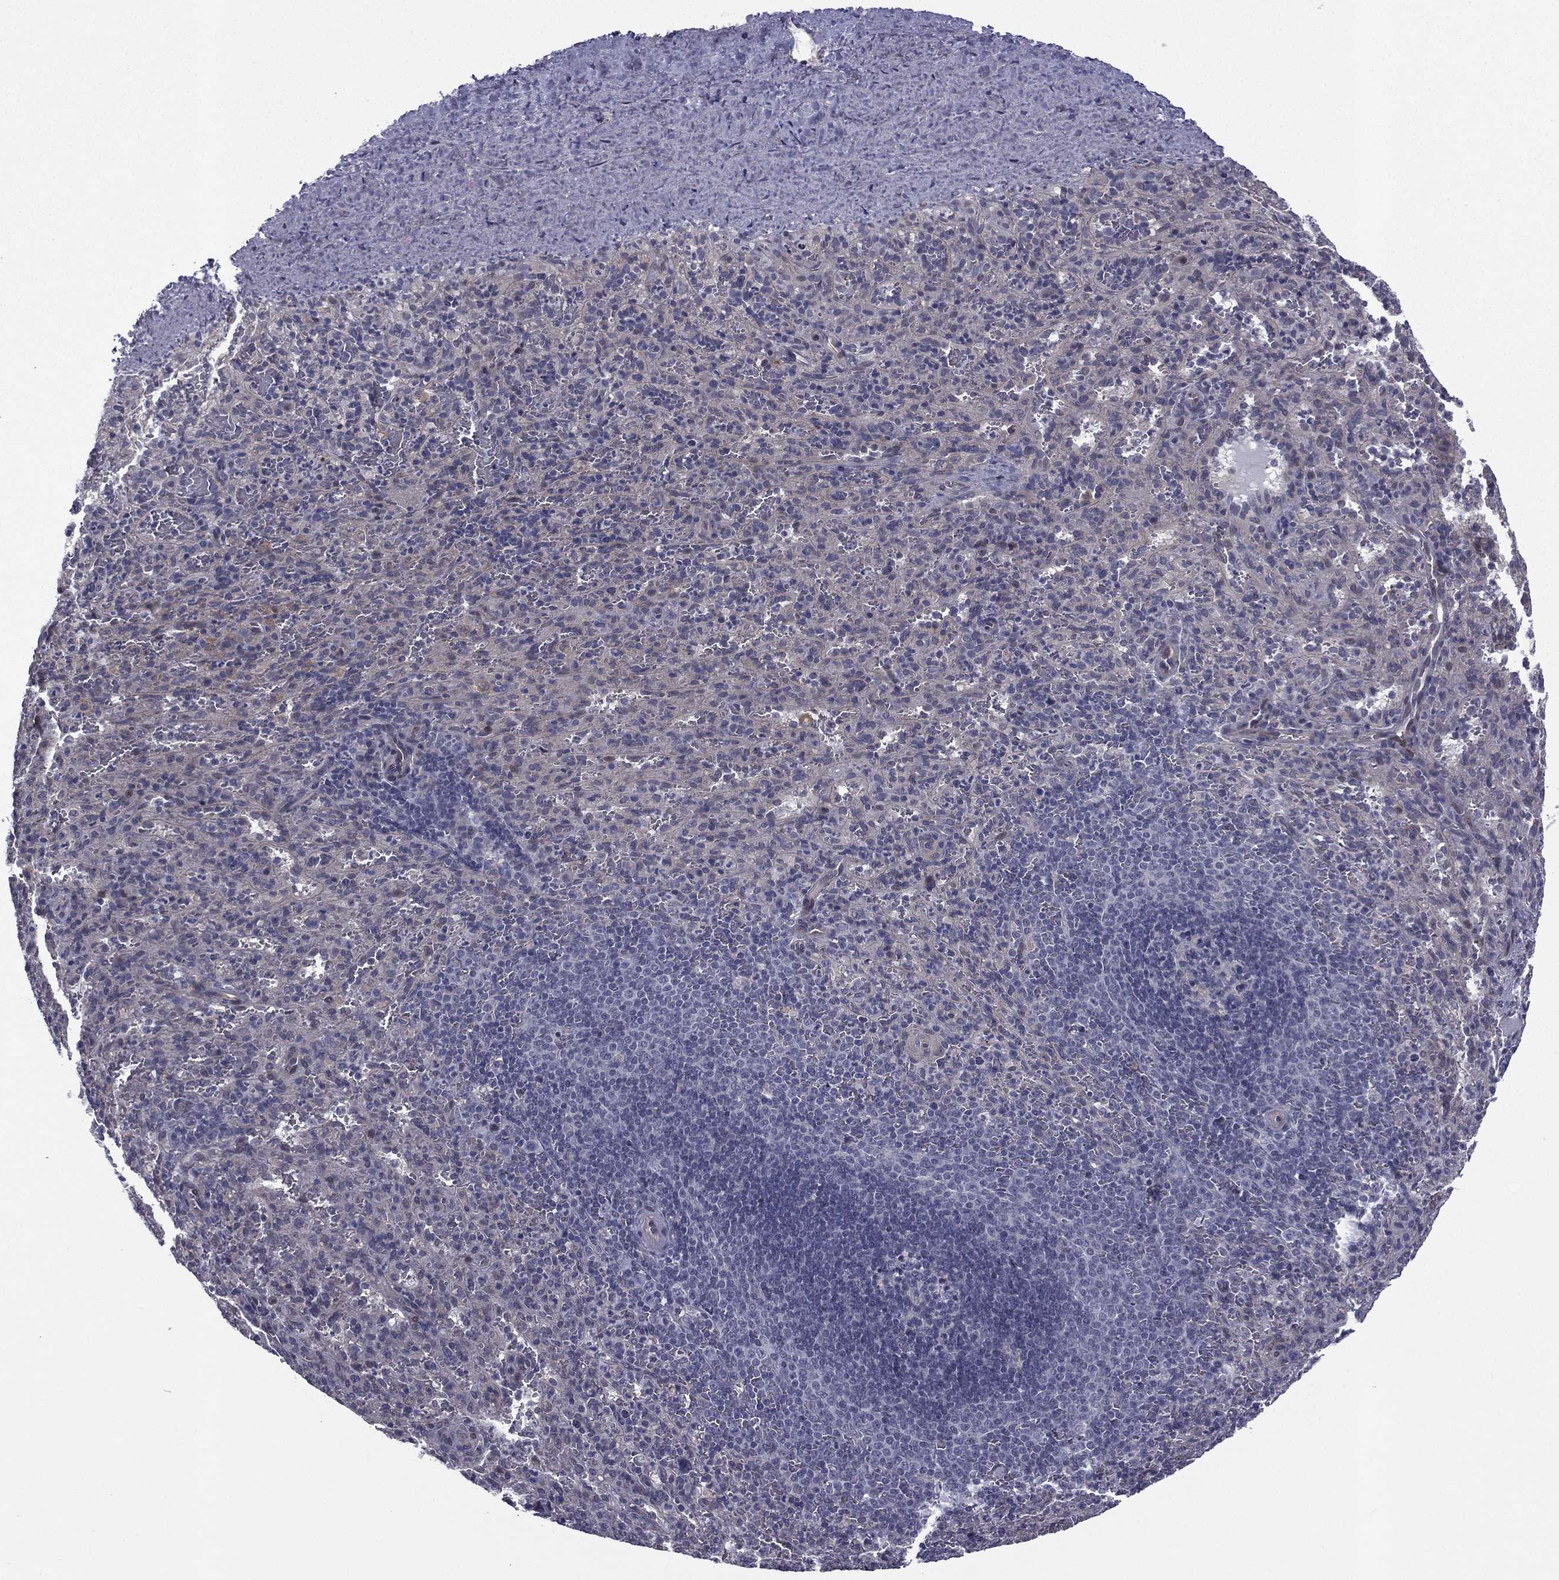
{"staining": {"intensity": "negative", "quantity": "none", "location": "none"}, "tissue": "spleen", "cell_type": "Cells in red pulp", "image_type": "normal", "snomed": [{"axis": "morphology", "description": "Normal tissue, NOS"}, {"axis": "topography", "description": "Spleen"}], "caption": "Immunohistochemical staining of normal human spleen exhibits no significant staining in cells in red pulp.", "gene": "ACTRT2", "patient": {"sex": "male", "age": 57}}